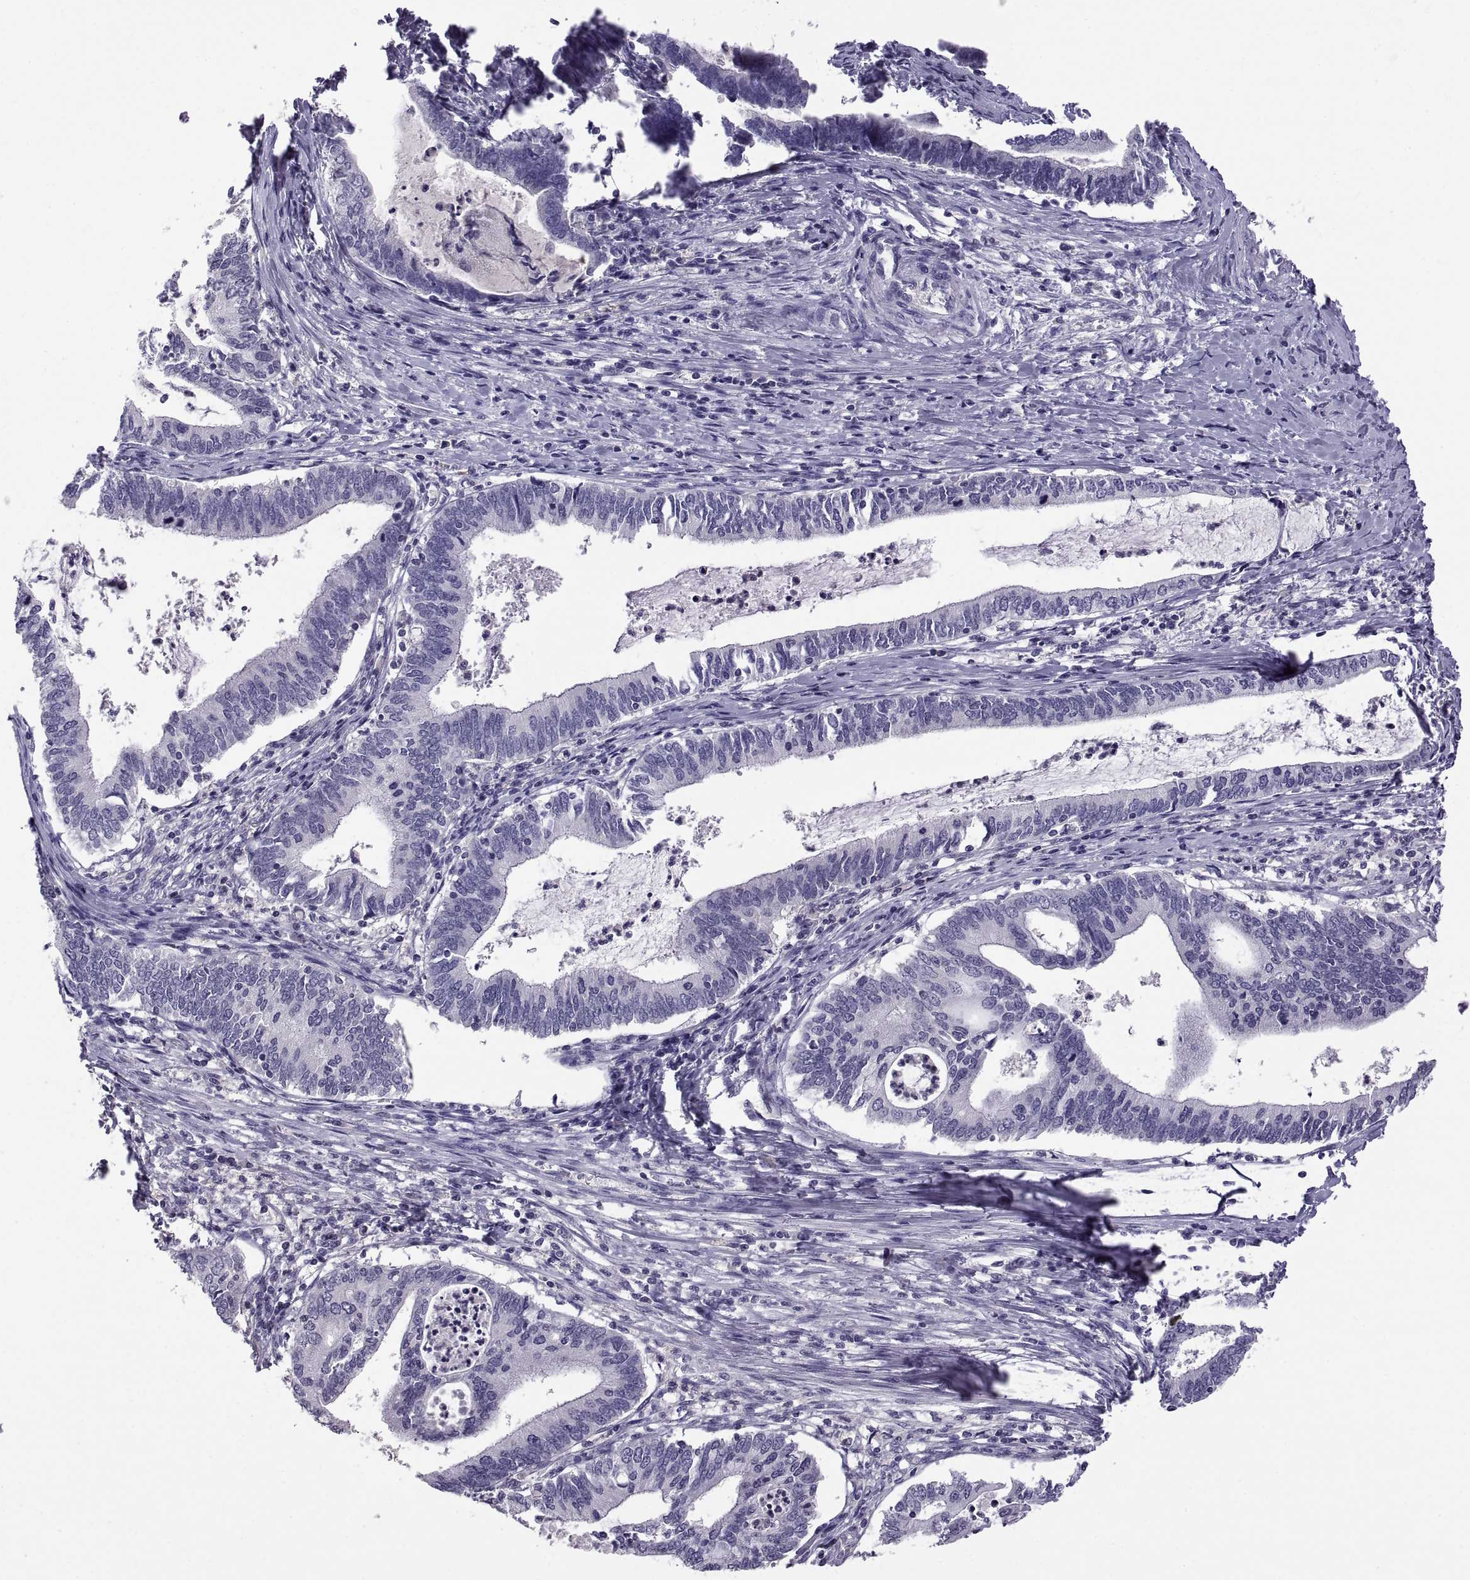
{"staining": {"intensity": "negative", "quantity": "none", "location": "none"}, "tissue": "cervical cancer", "cell_type": "Tumor cells", "image_type": "cancer", "snomed": [{"axis": "morphology", "description": "Adenocarcinoma, NOS"}, {"axis": "topography", "description": "Cervix"}], "caption": "Human cervical adenocarcinoma stained for a protein using immunohistochemistry (IHC) displays no staining in tumor cells.", "gene": "FGF9", "patient": {"sex": "female", "age": 42}}